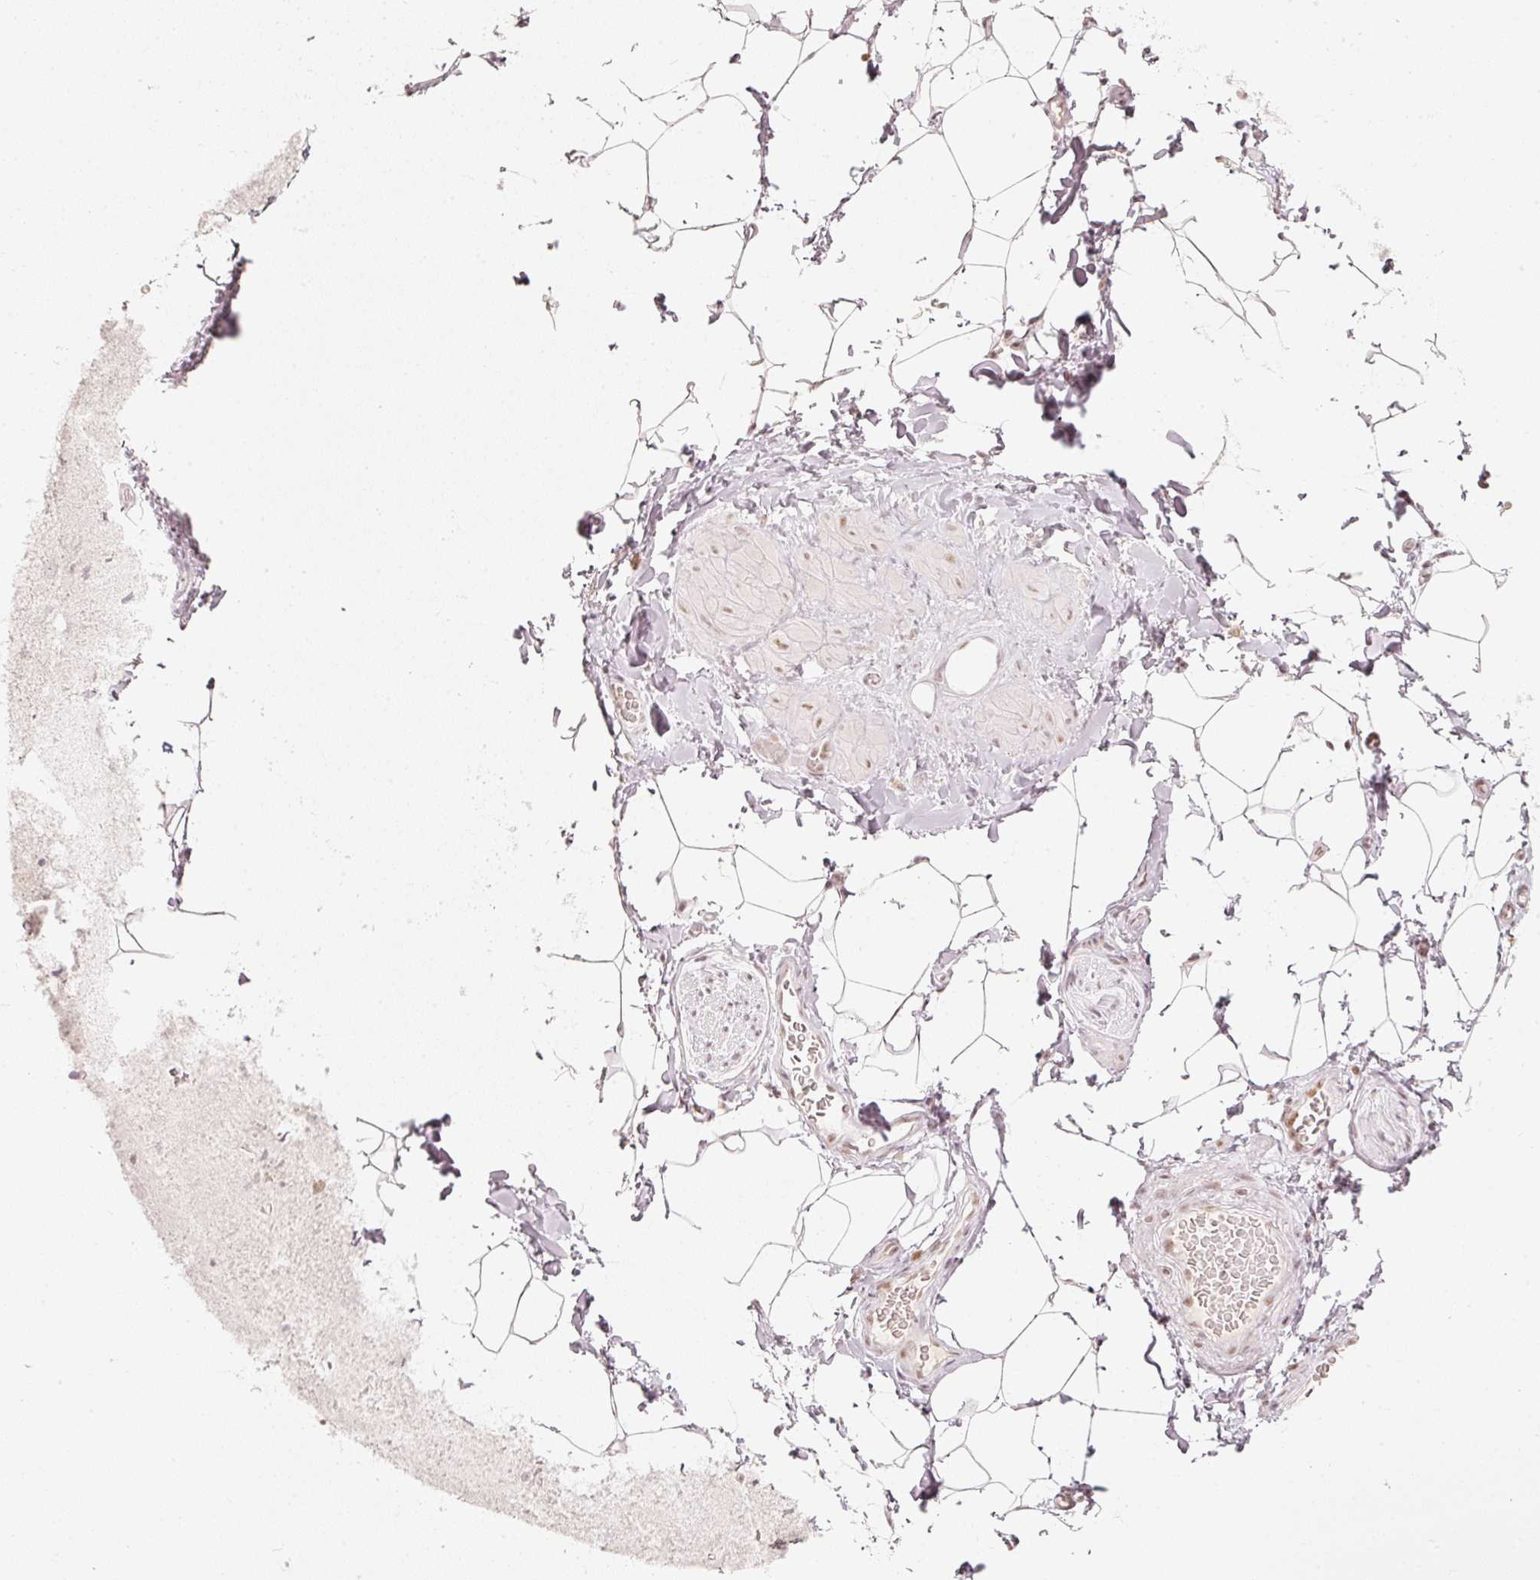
{"staining": {"intensity": "weak", "quantity": ">75%", "location": "nuclear"}, "tissue": "adipose tissue", "cell_type": "Adipocytes", "image_type": "normal", "snomed": [{"axis": "morphology", "description": "Normal tissue, NOS"}, {"axis": "topography", "description": "Vascular tissue"}, {"axis": "topography", "description": "Peripheral nerve tissue"}], "caption": "This photomicrograph shows immunohistochemistry (IHC) staining of benign adipose tissue, with low weak nuclear positivity in approximately >75% of adipocytes.", "gene": "PPP1R10", "patient": {"sex": "male", "age": 41}}